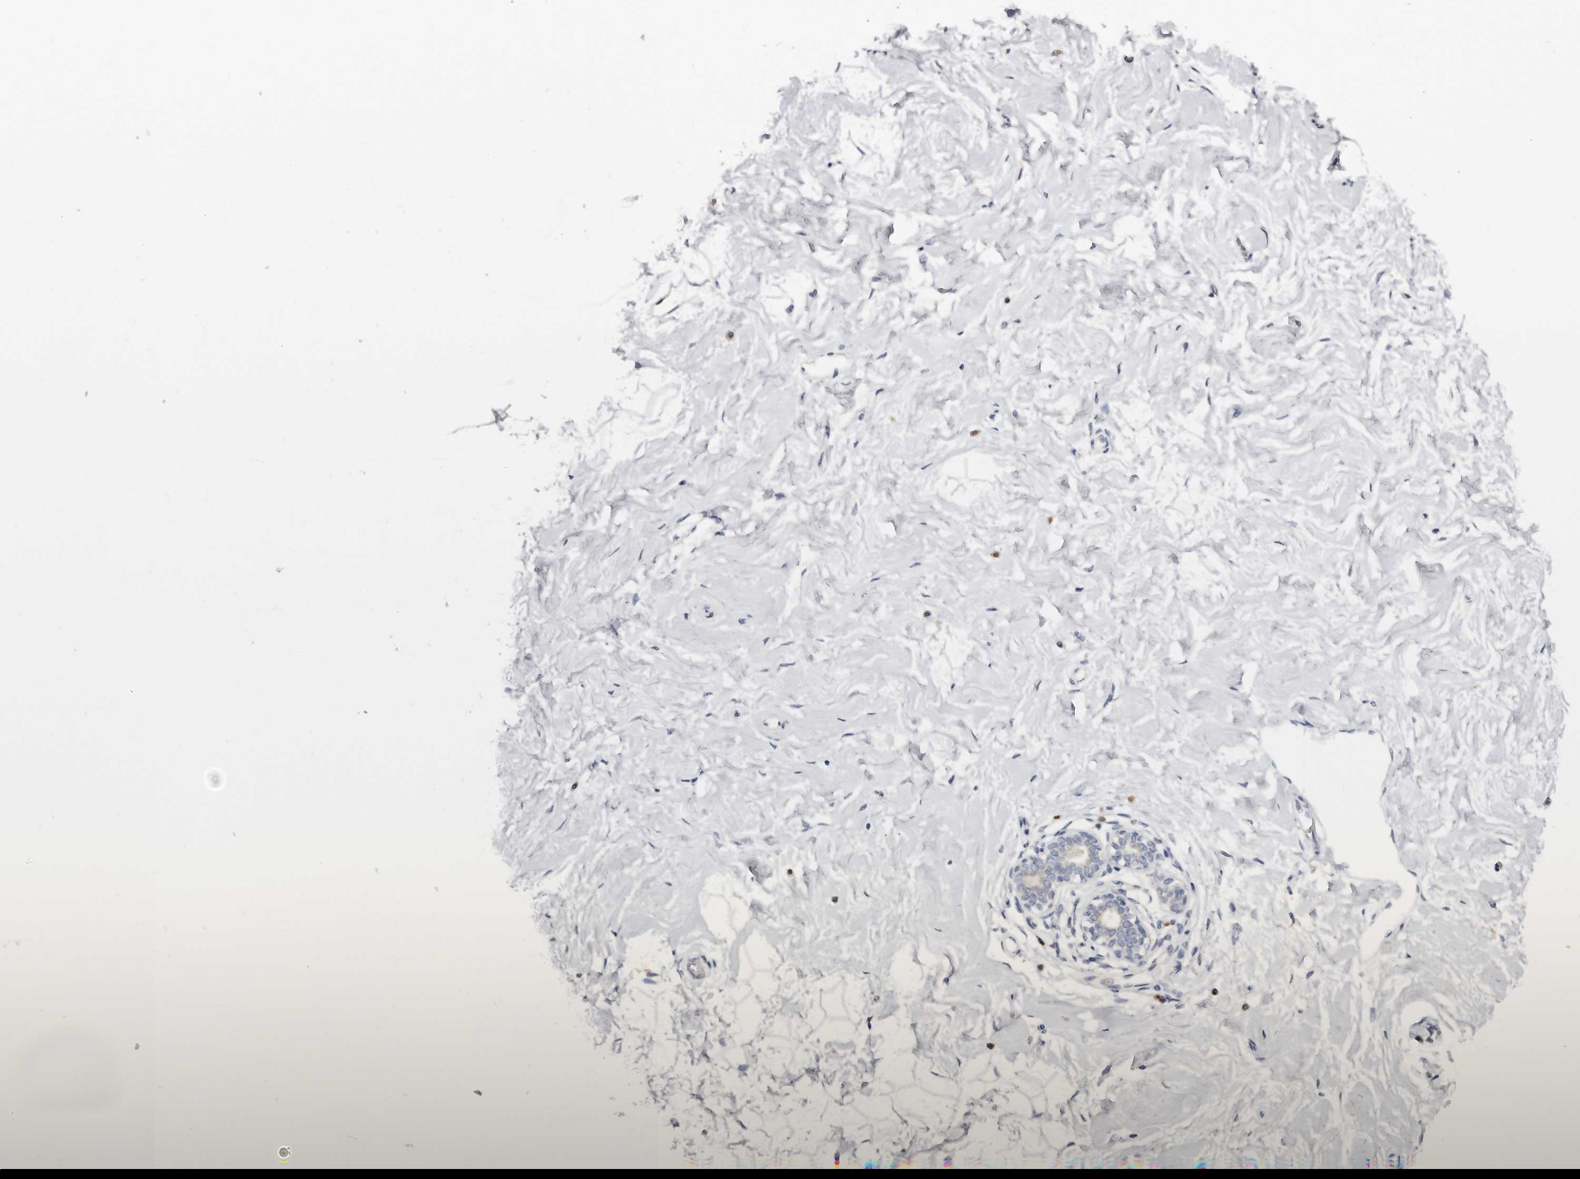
{"staining": {"intensity": "negative", "quantity": "none", "location": "none"}, "tissue": "breast", "cell_type": "Adipocytes", "image_type": "normal", "snomed": [{"axis": "morphology", "description": "Normal tissue, NOS"}, {"axis": "morphology", "description": "Adenoma, NOS"}, {"axis": "topography", "description": "Breast"}], "caption": "DAB (3,3'-diaminobenzidine) immunohistochemical staining of benign breast demonstrates no significant expression in adipocytes.", "gene": "LGALS7B", "patient": {"sex": "female", "age": 23}}